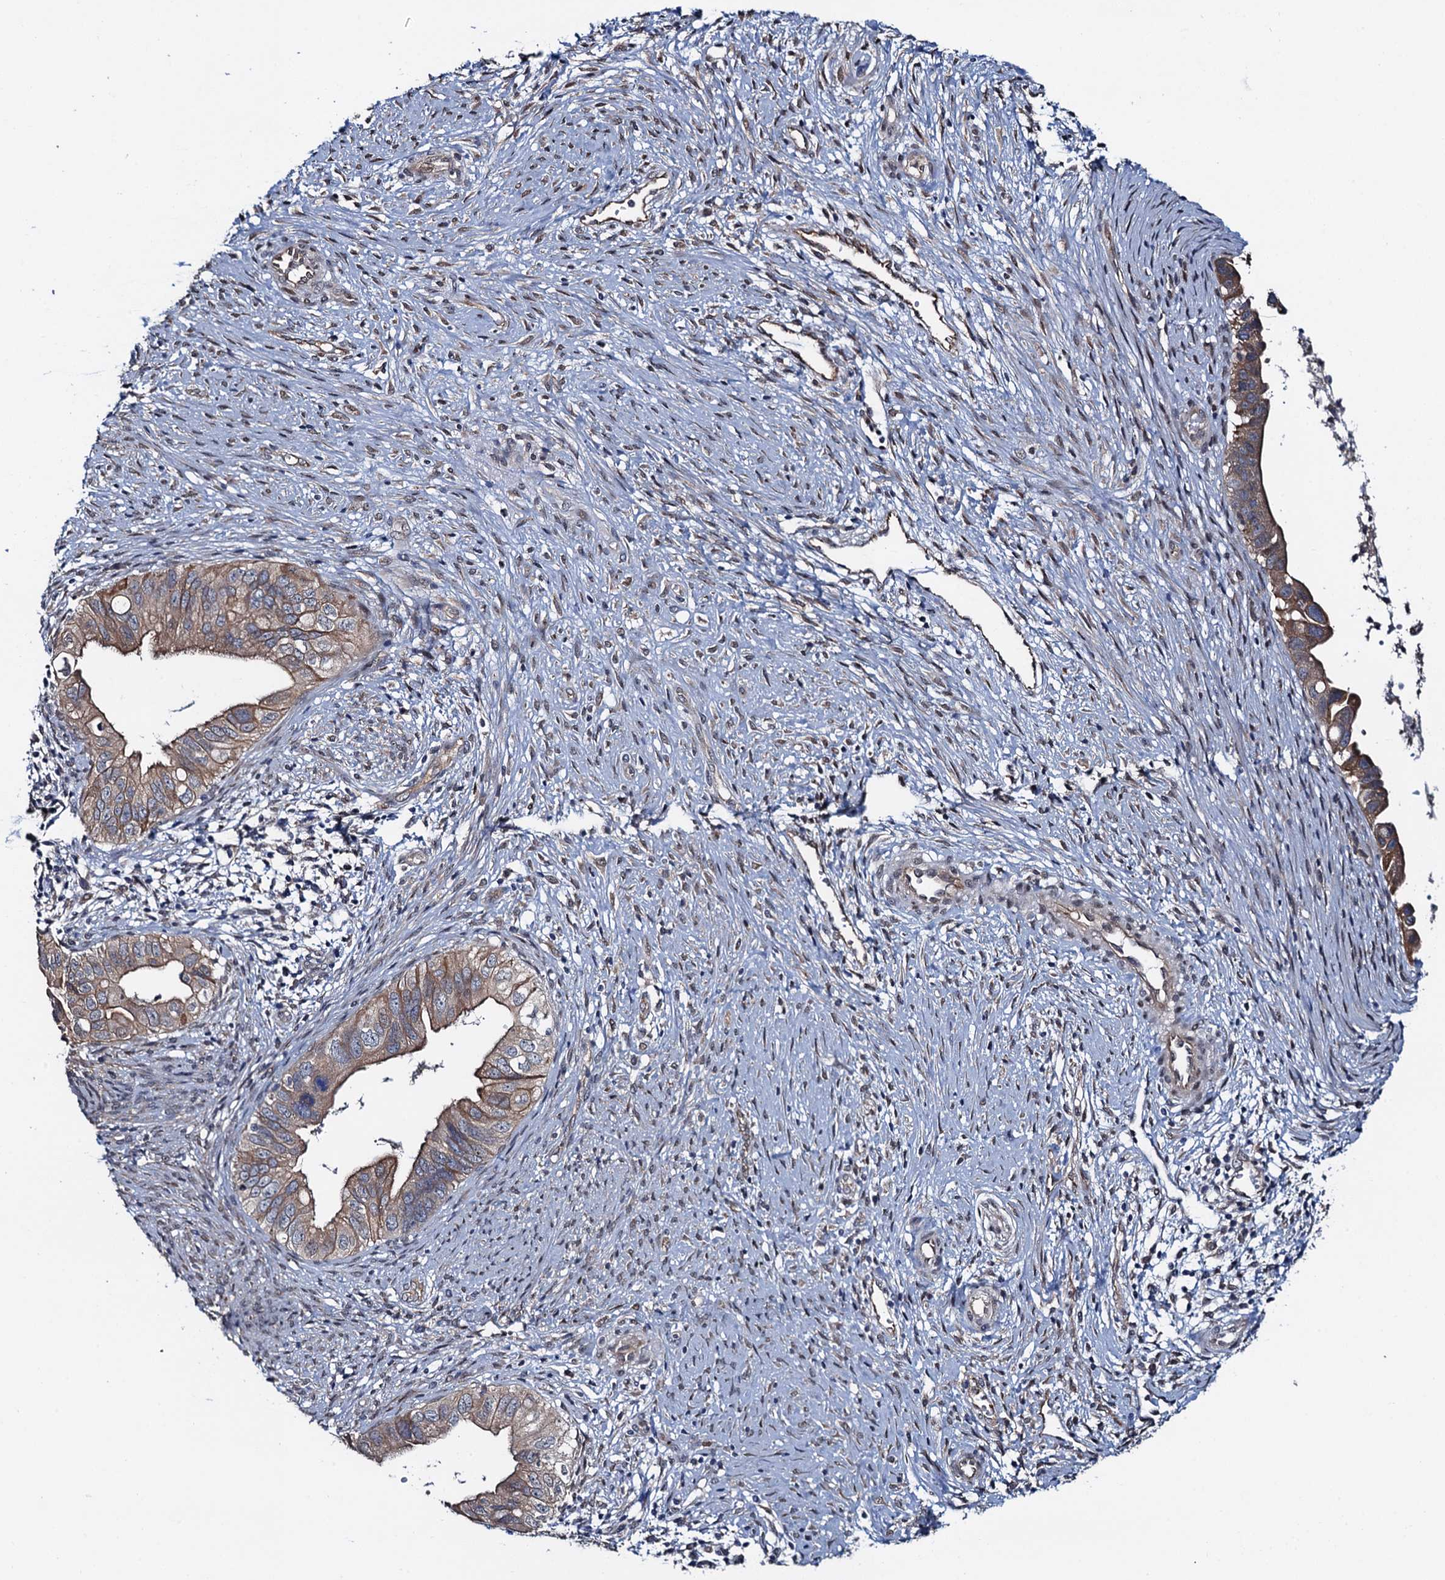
{"staining": {"intensity": "moderate", "quantity": ">75%", "location": "cytoplasmic/membranous"}, "tissue": "cervical cancer", "cell_type": "Tumor cells", "image_type": "cancer", "snomed": [{"axis": "morphology", "description": "Adenocarcinoma, NOS"}, {"axis": "topography", "description": "Cervix"}], "caption": "Moderate cytoplasmic/membranous protein expression is present in approximately >75% of tumor cells in adenocarcinoma (cervical).", "gene": "EVX2", "patient": {"sex": "female", "age": 42}}